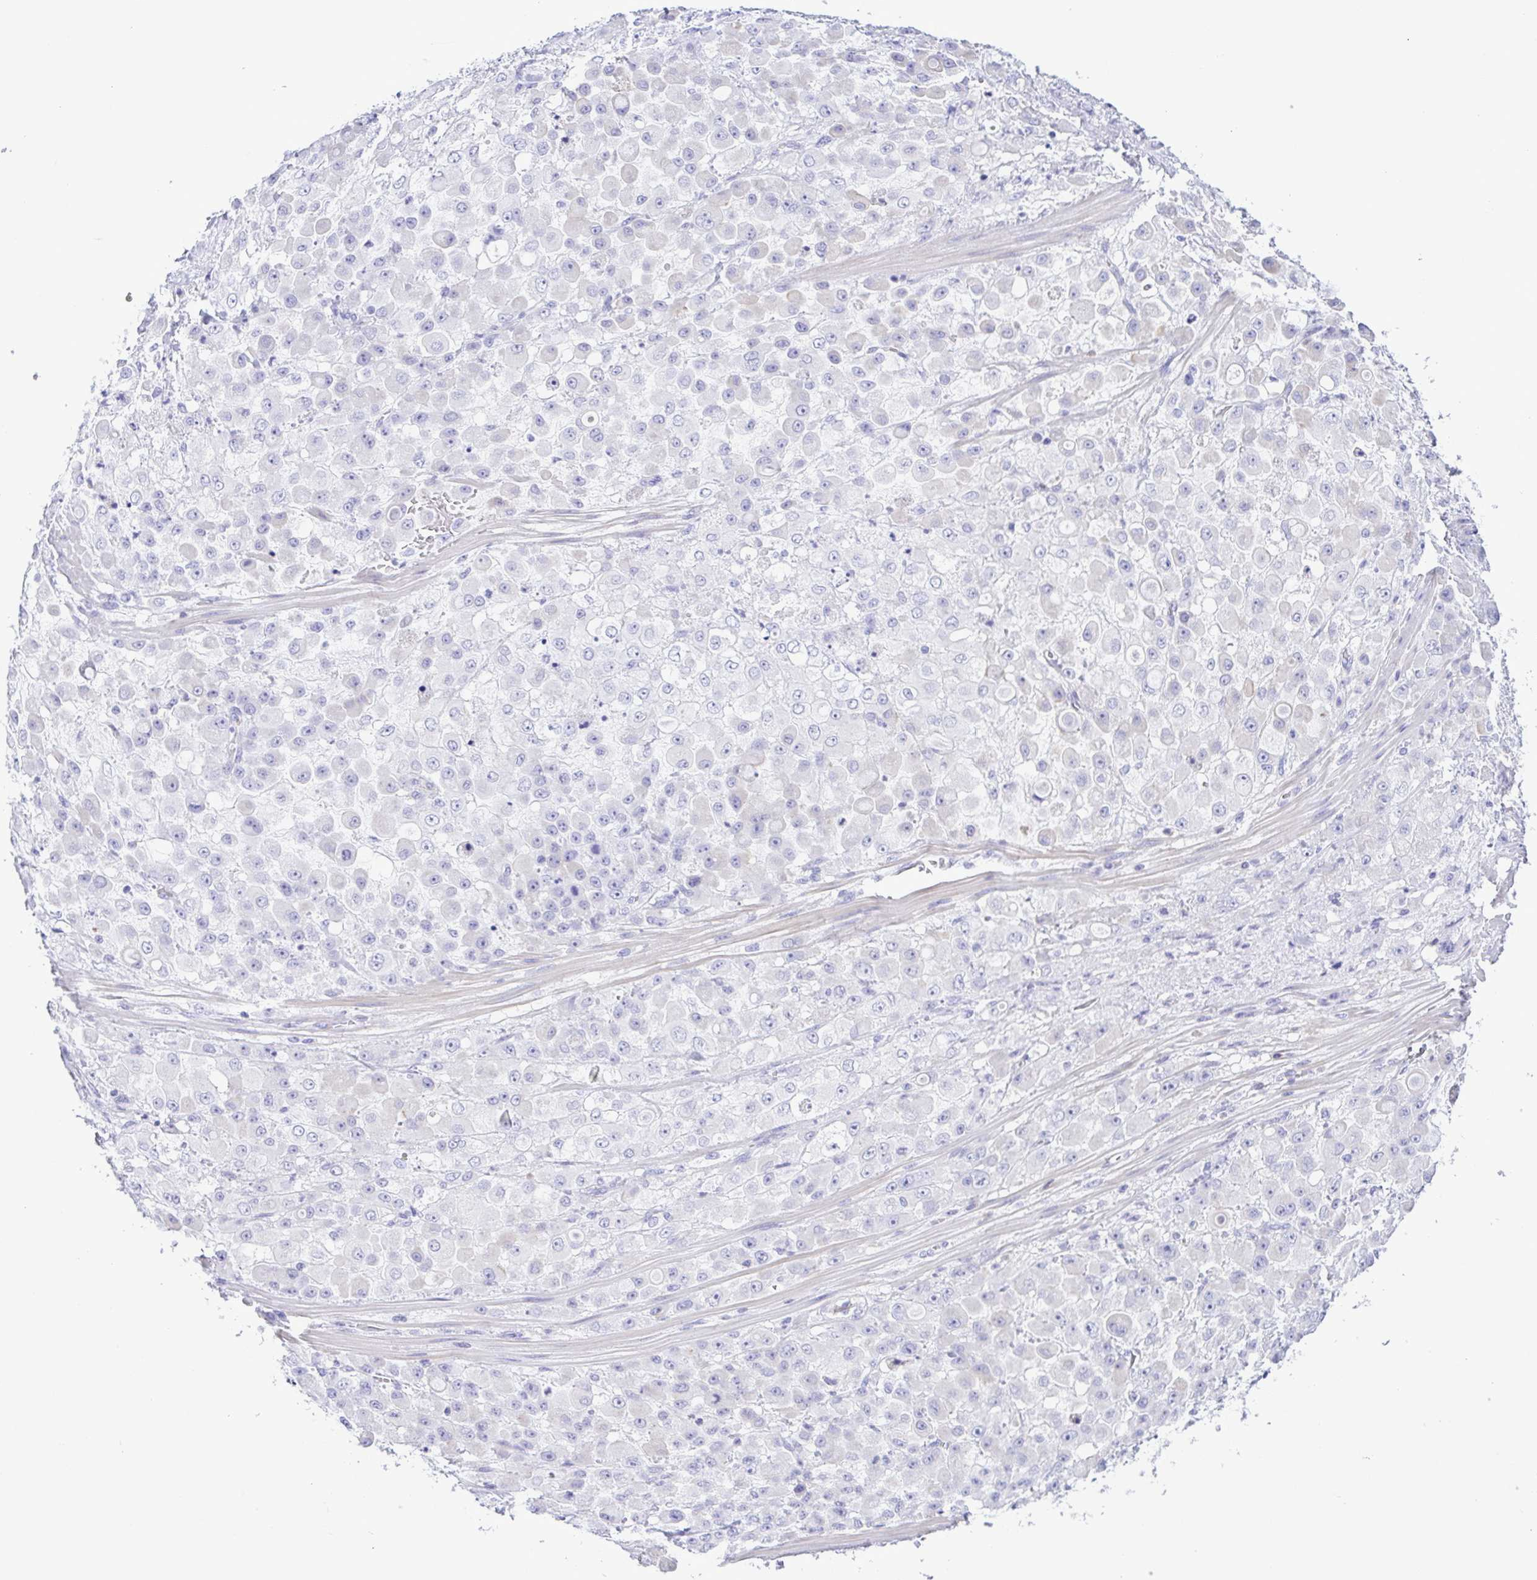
{"staining": {"intensity": "negative", "quantity": "none", "location": "none"}, "tissue": "stomach cancer", "cell_type": "Tumor cells", "image_type": "cancer", "snomed": [{"axis": "morphology", "description": "Adenocarcinoma, NOS"}, {"axis": "topography", "description": "Stomach"}], "caption": "Immunohistochemistry image of neoplastic tissue: human stomach cancer stained with DAB (3,3'-diaminobenzidine) exhibits no significant protein positivity in tumor cells. (Brightfield microscopy of DAB (3,3'-diaminobenzidine) IHC at high magnification).", "gene": "GPR182", "patient": {"sex": "female", "age": 76}}